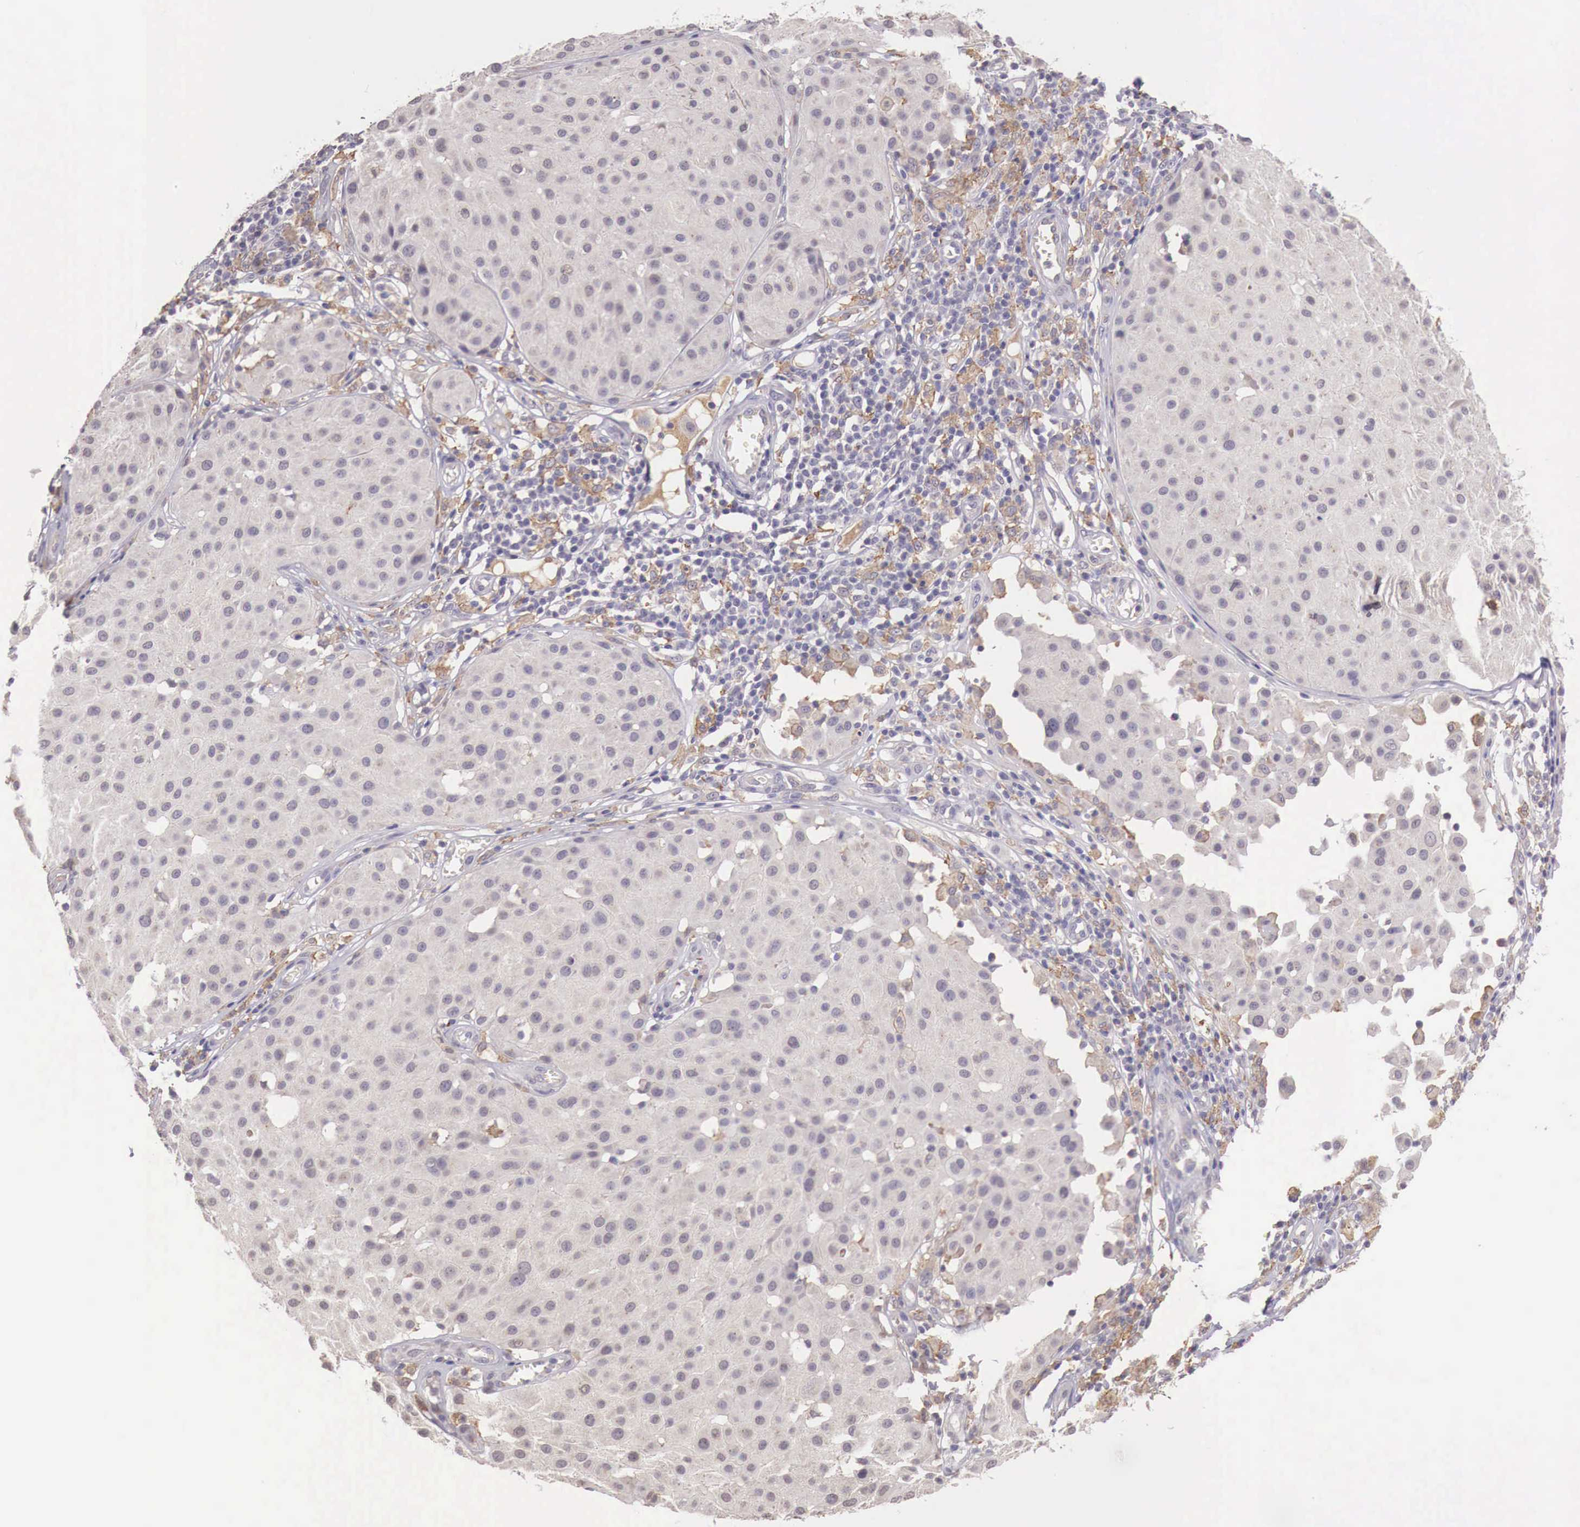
{"staining": {"intensity": "negative", "quantity": "none", "location": "none"}, "tissue": "melanoma", "cell_type": "Tumor cells", "image_type": "cancer", "snomed": [{"axis": "morphology", "description": "Malignant melanoma, NOS"}, {"axis": "topography", "description": "Skin"}], "caption": "DAB (3,3'-diaminobenzidine) immunohistochemical staining of malignant melanoma displays no significant positivity in tumor cells.", "gene": "CHRDL1", "patient": {"sex": "male", "age": 36}}